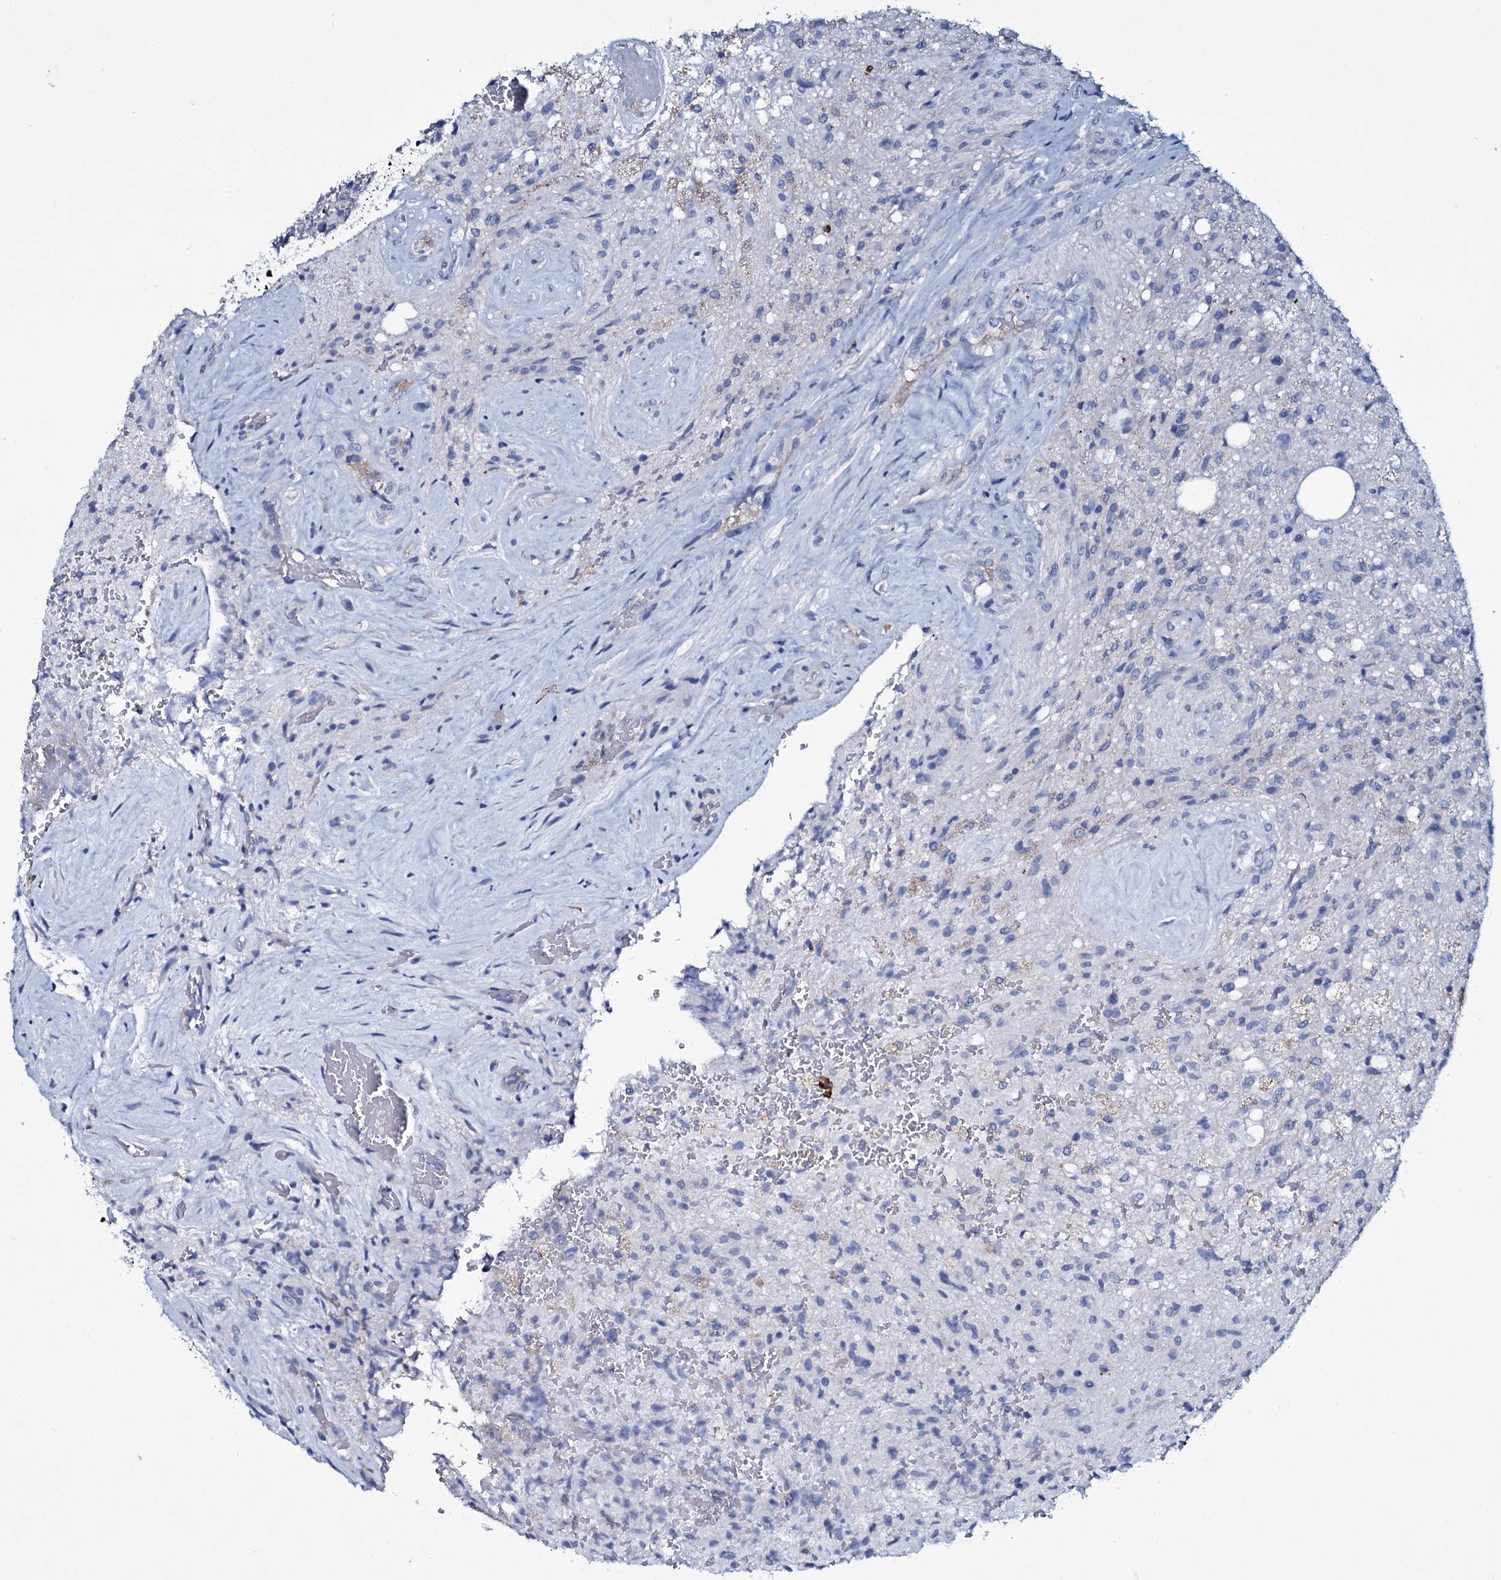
{"staining": {"intensity": "negative", "quantity": "none", "location": "none"}, "tissue": "glioma", "cell_type": "Tumor cells", "image_type": "cancer", "snomed": [{"axis": "morphology", "description": "Glioma, malignant, High grade"}, {"axis": "topography", "description": "Brain"}], "caption": "Tumor cells show no significant staining in malignant glioma (high-grade). (Stains: DAB immunohistochemistry with hematoxylin counter stain, Microscopy: brightfield microscopy at high magnification).", "gene": "TPGS2", "patient": {"sex": "male", "age": 56}}